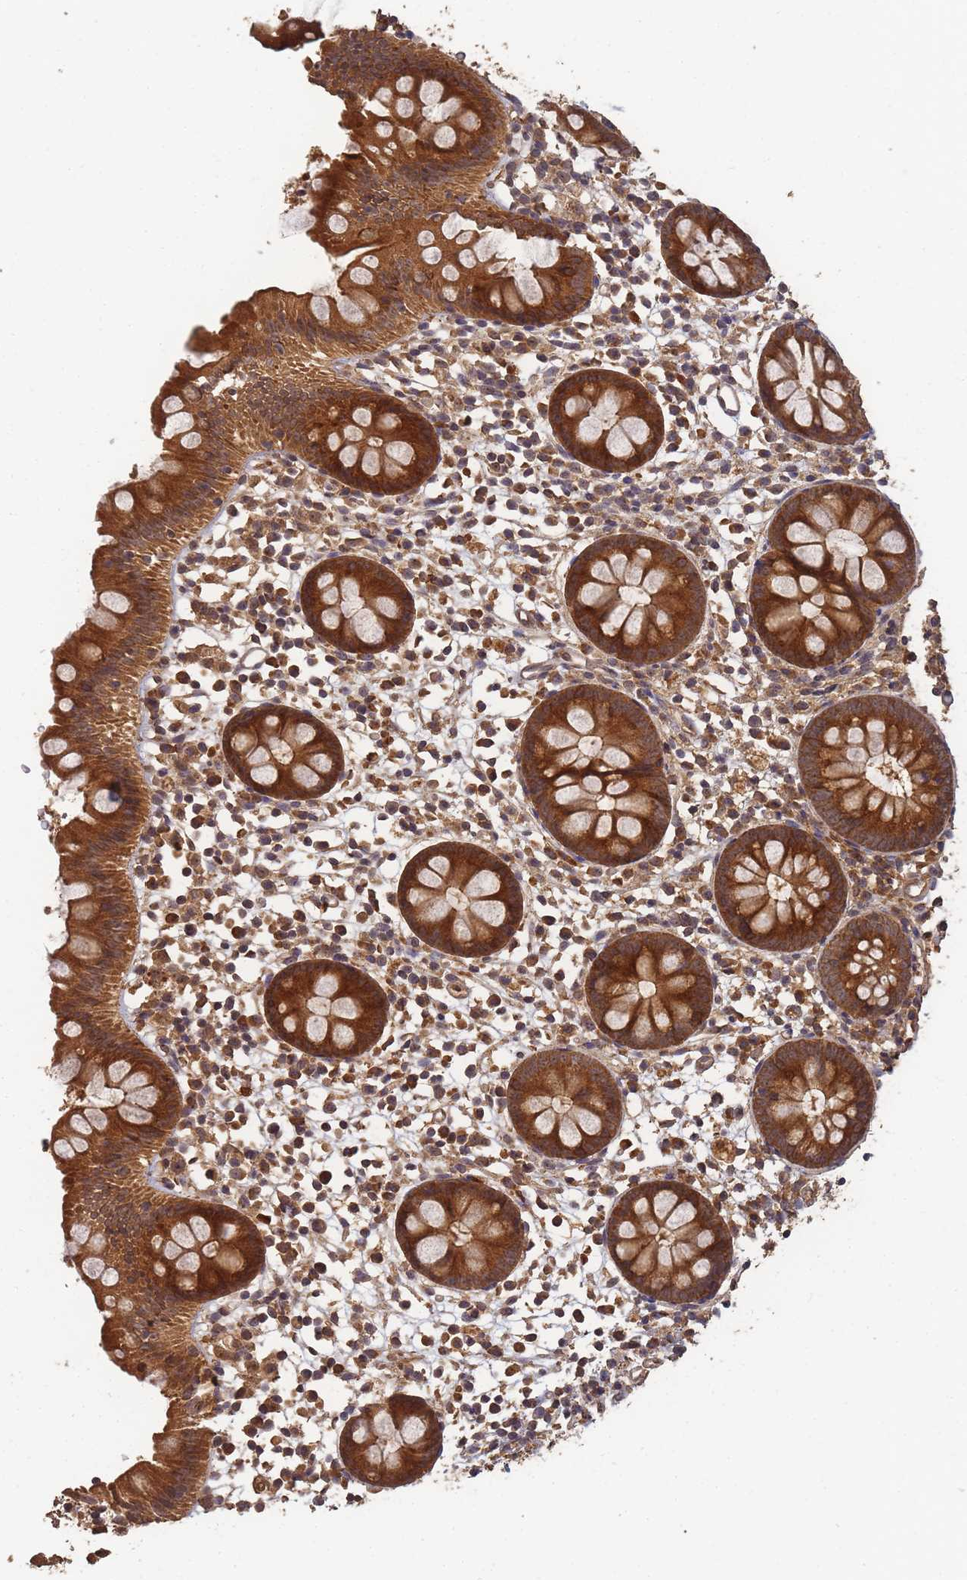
{"staining": {"intensity": "strong", "quantity": ">75%", "location": "cytoplasmic/membranous"}, "tissue": "appendix", "cell_type": "Glandular cells", "image_type": "normal", "snomed": [{"axis": "morphology", "description": "Normal tissue, NOS"}, {"axis": "topography", "description": "Appendix"}], "caption": "The photomicrograph displays immunohistochemical staining of normal appendix. There is strong cytoplasmic/membranous positivity is identified in about >75% of glandular cells.", "gene": "ALKBH1", "patient": {"sex": "female", "age": 20}}